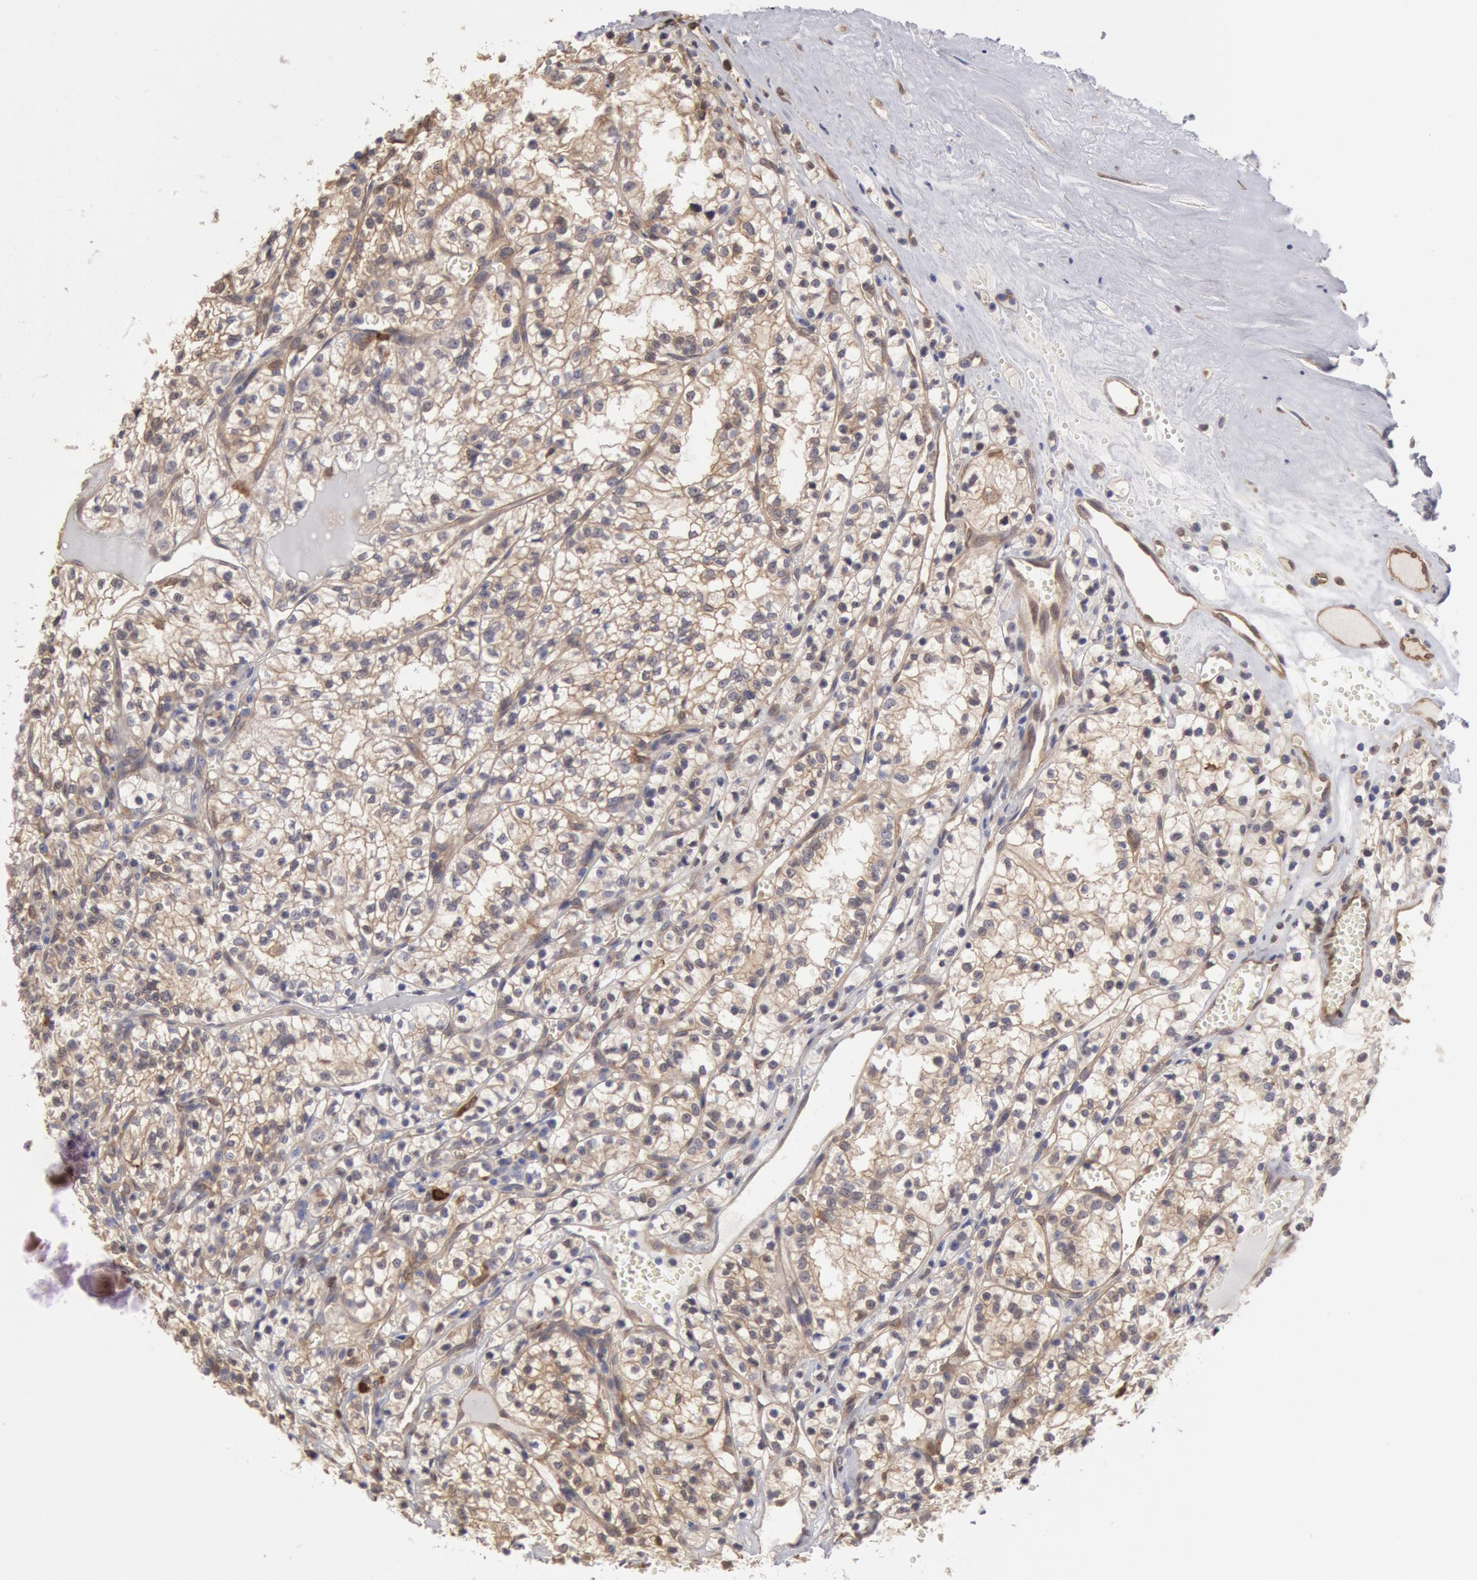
{"staining": {"intensity": "moderate", "quantity": ">75%", "location": "cytoplasmic/membranous"}, "tissue": "renal cancer", "cell_type": "Tumor cells", "image_type": "cancer", "snomed": [{"axis": "morphology", "description": "Adenocarcinoma, NOS"}, {"axis": "topography", "description": "Kidney"}], "caption": "Renal adenocarcinoma stained with IHC displays moderate cytoplasmic/membranous expression in approximately >75% of tumor cells.", "gene": "CCDC50", "patient": {"sex": "male", "age": 61}}